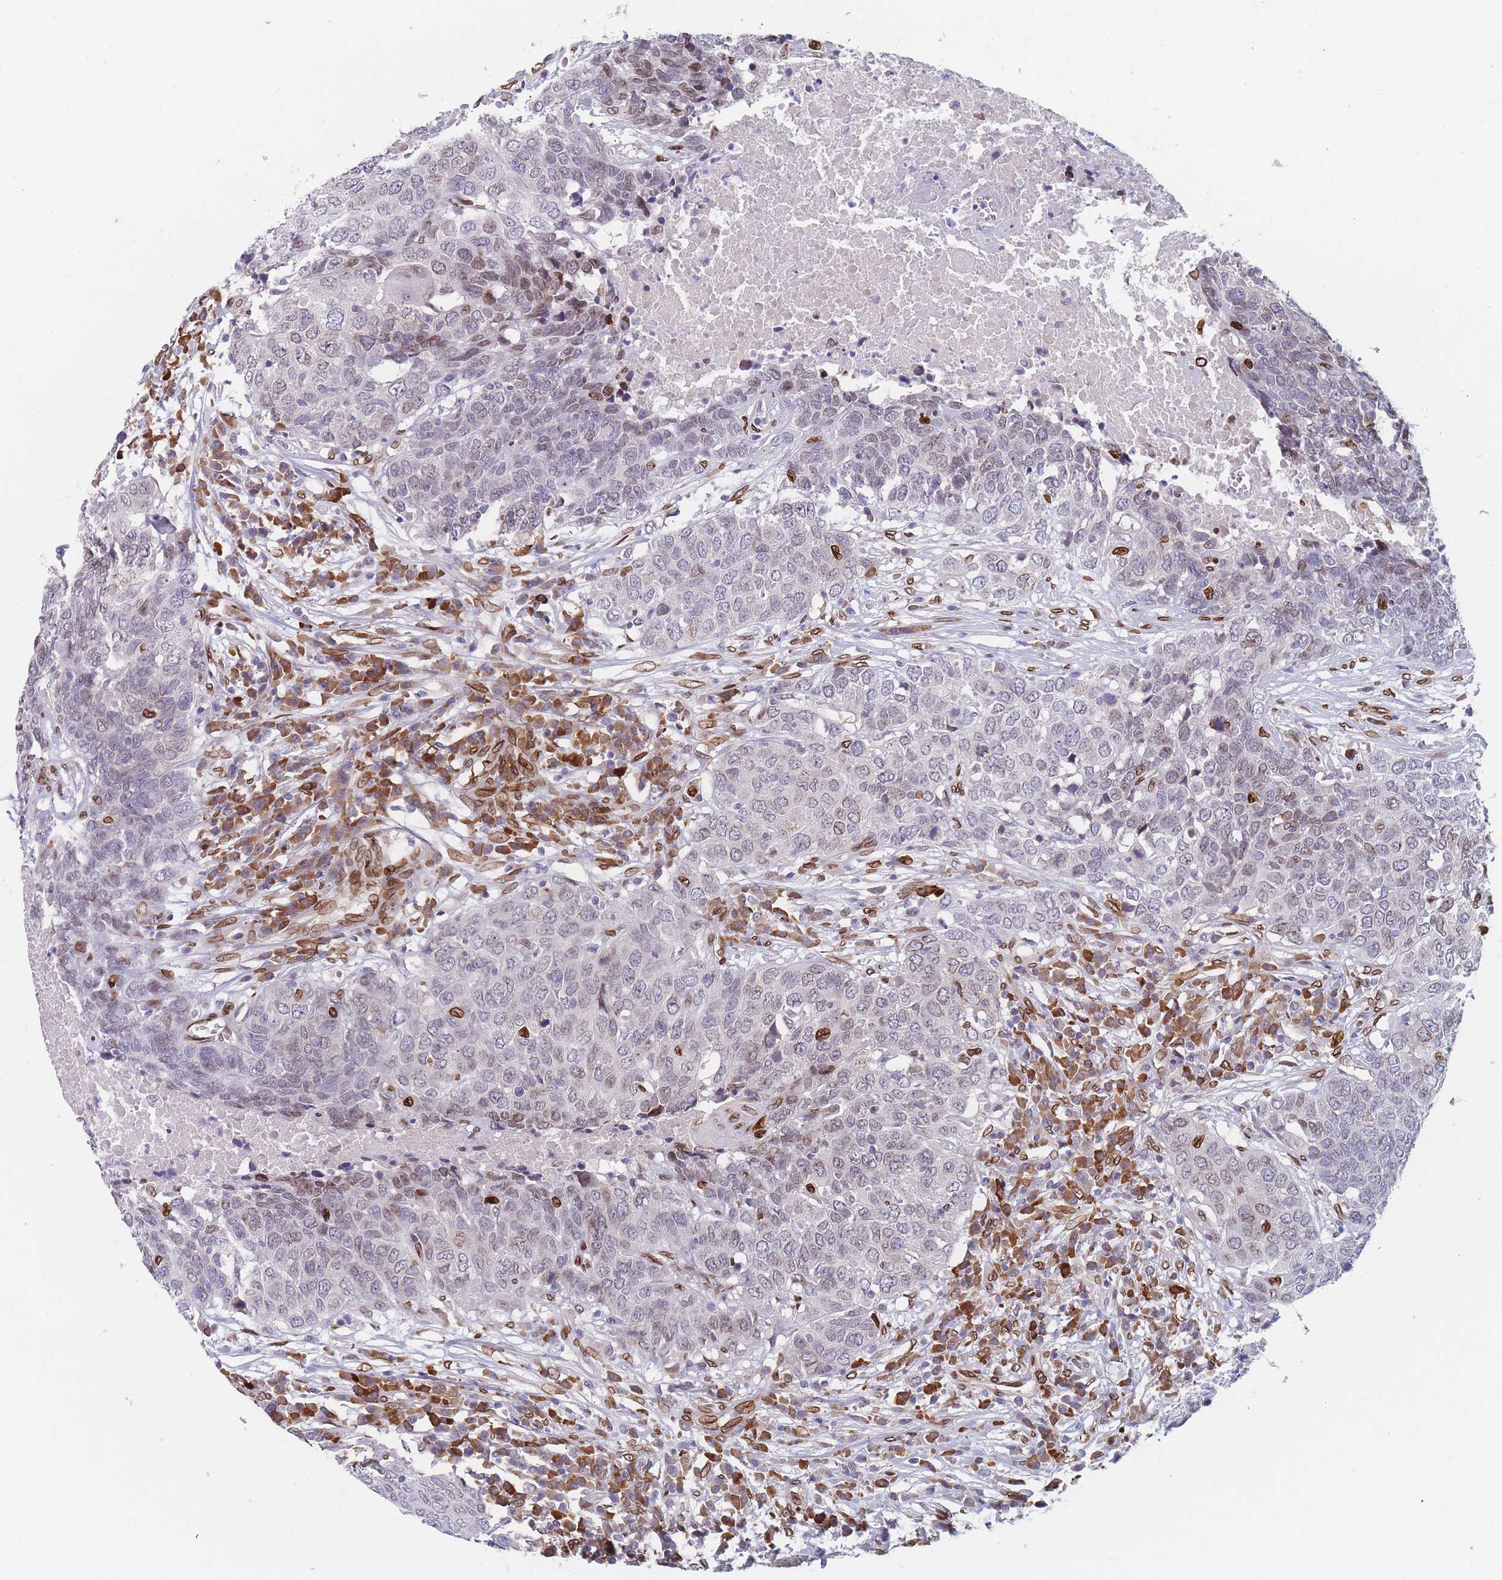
{"staining": {"intensity": "moderate", "quantity": "<25%", "location": "cytoplasmic/membranous,nuclear"}, "tissue": "head and neck cancer", "cell_type": "Tumor cells", "image_type": "cancer", "snomed": [{"axis": "morphology", "description": "Squamous cell carcinoma, NOS"}, {"axis": "topography", "description": "Head-Neck"}], "caption": "The micrograph shows staining of head and neck cancer (squamous cell carcinoma), revealing moderate cytoplasmic/membranous and nuclear protein positivity (brown color) within tumor cells. The staining was performed using DAB, with brown indicating positive protein expression. Nuclei are stained blue with hematoxylin.", "gene": "ZBTB1", "patient": {"sex": "male", "age": 66}}